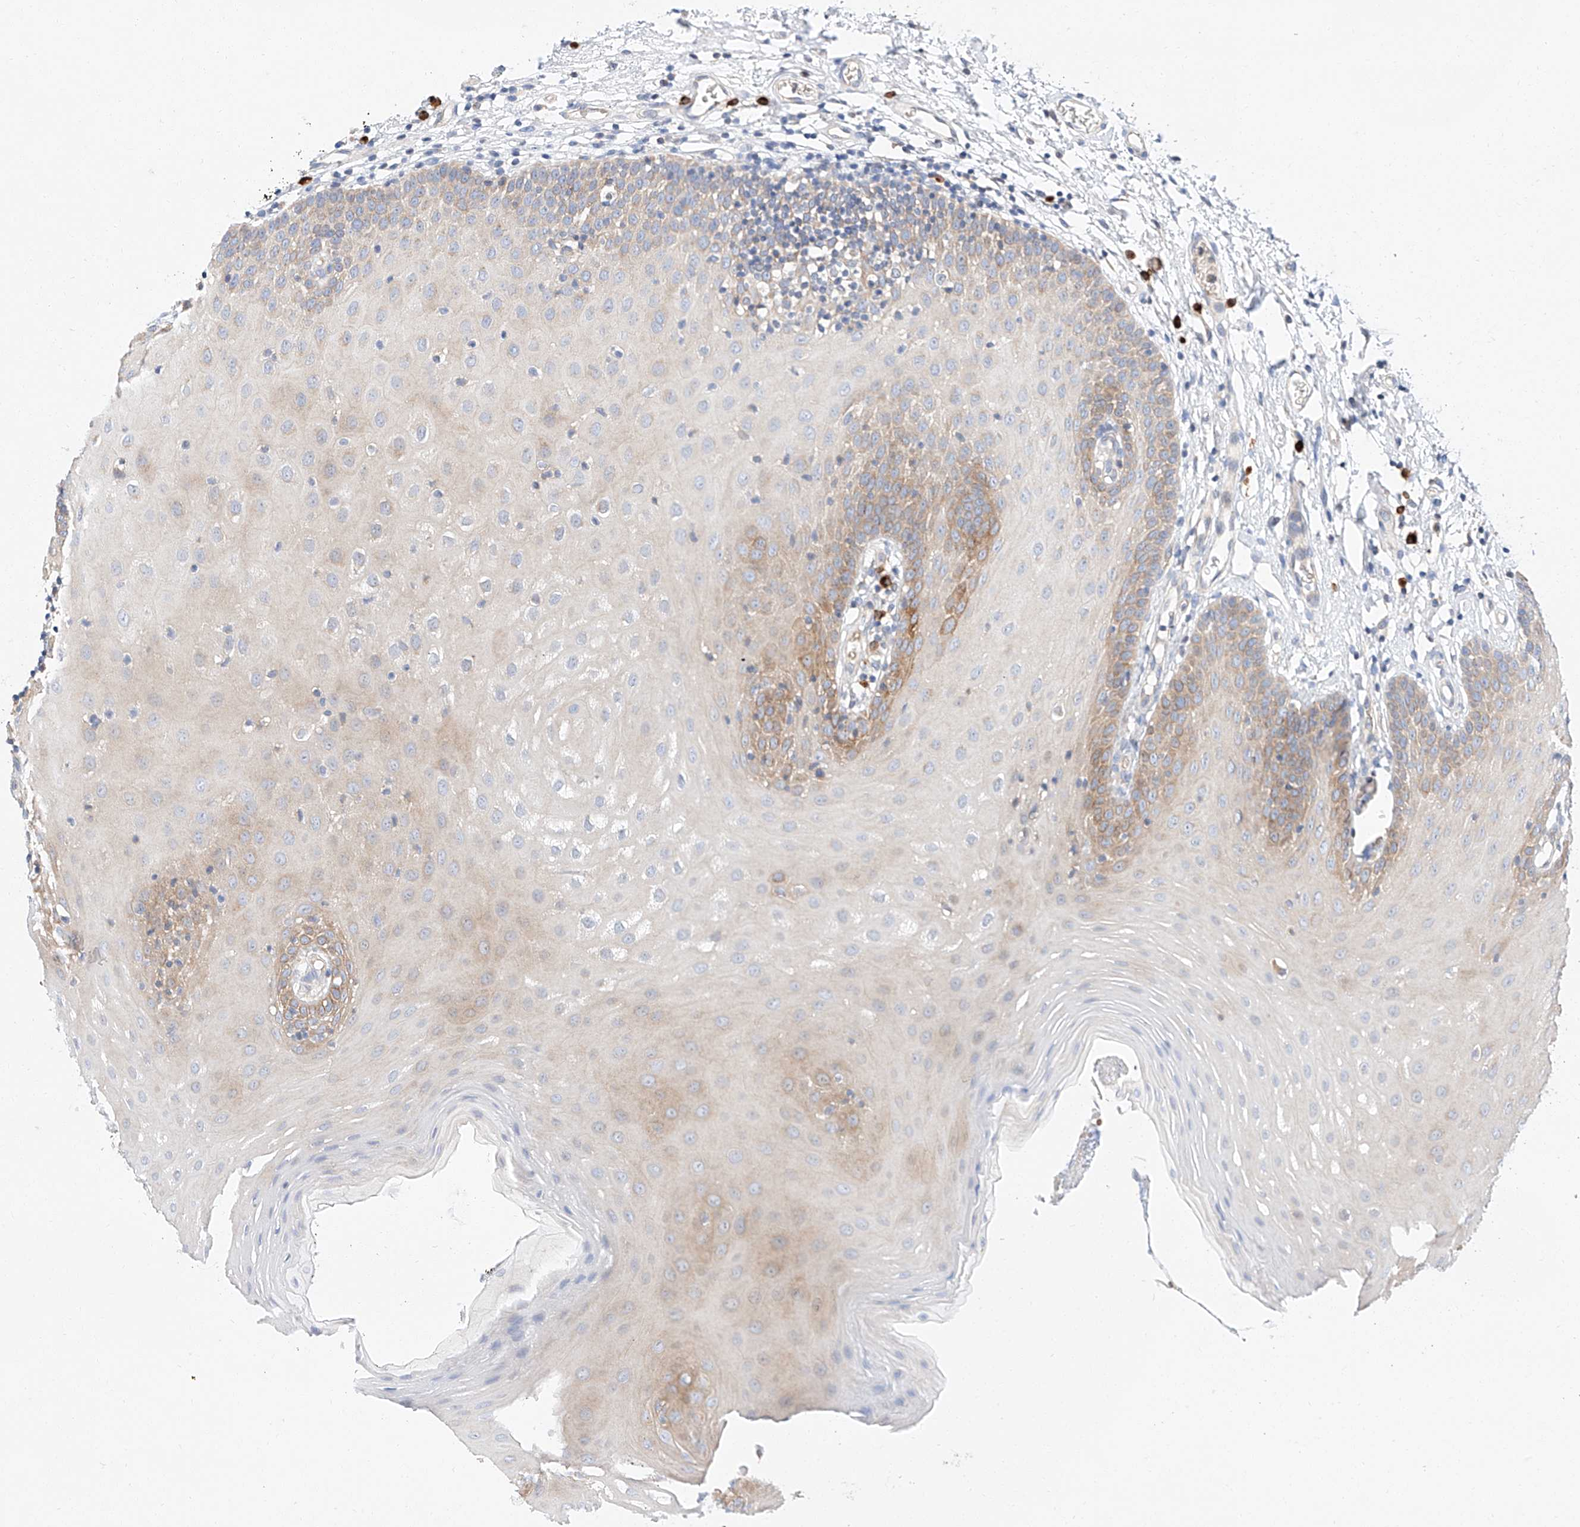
{"staining": {"intensity": "weak", "quantity": "<25%", "location": "cytoplasmic/membranous"}, "tissue": "oral mucosa", "cell_type": "Squamous epithelial cells", "image_type": "normal", "snomed": [{"axis": "morphology", "description": "Normal tissue, NOS"}, {"axis": "topography", "description": "Oral tissue"}], "caption": "A photomicrograph of oral mucosa stained for a protein exhibits no brown staining in squamous epithelial cells.", "gene": "GLMN", "patient": {"sex": "male", "age": 74}}